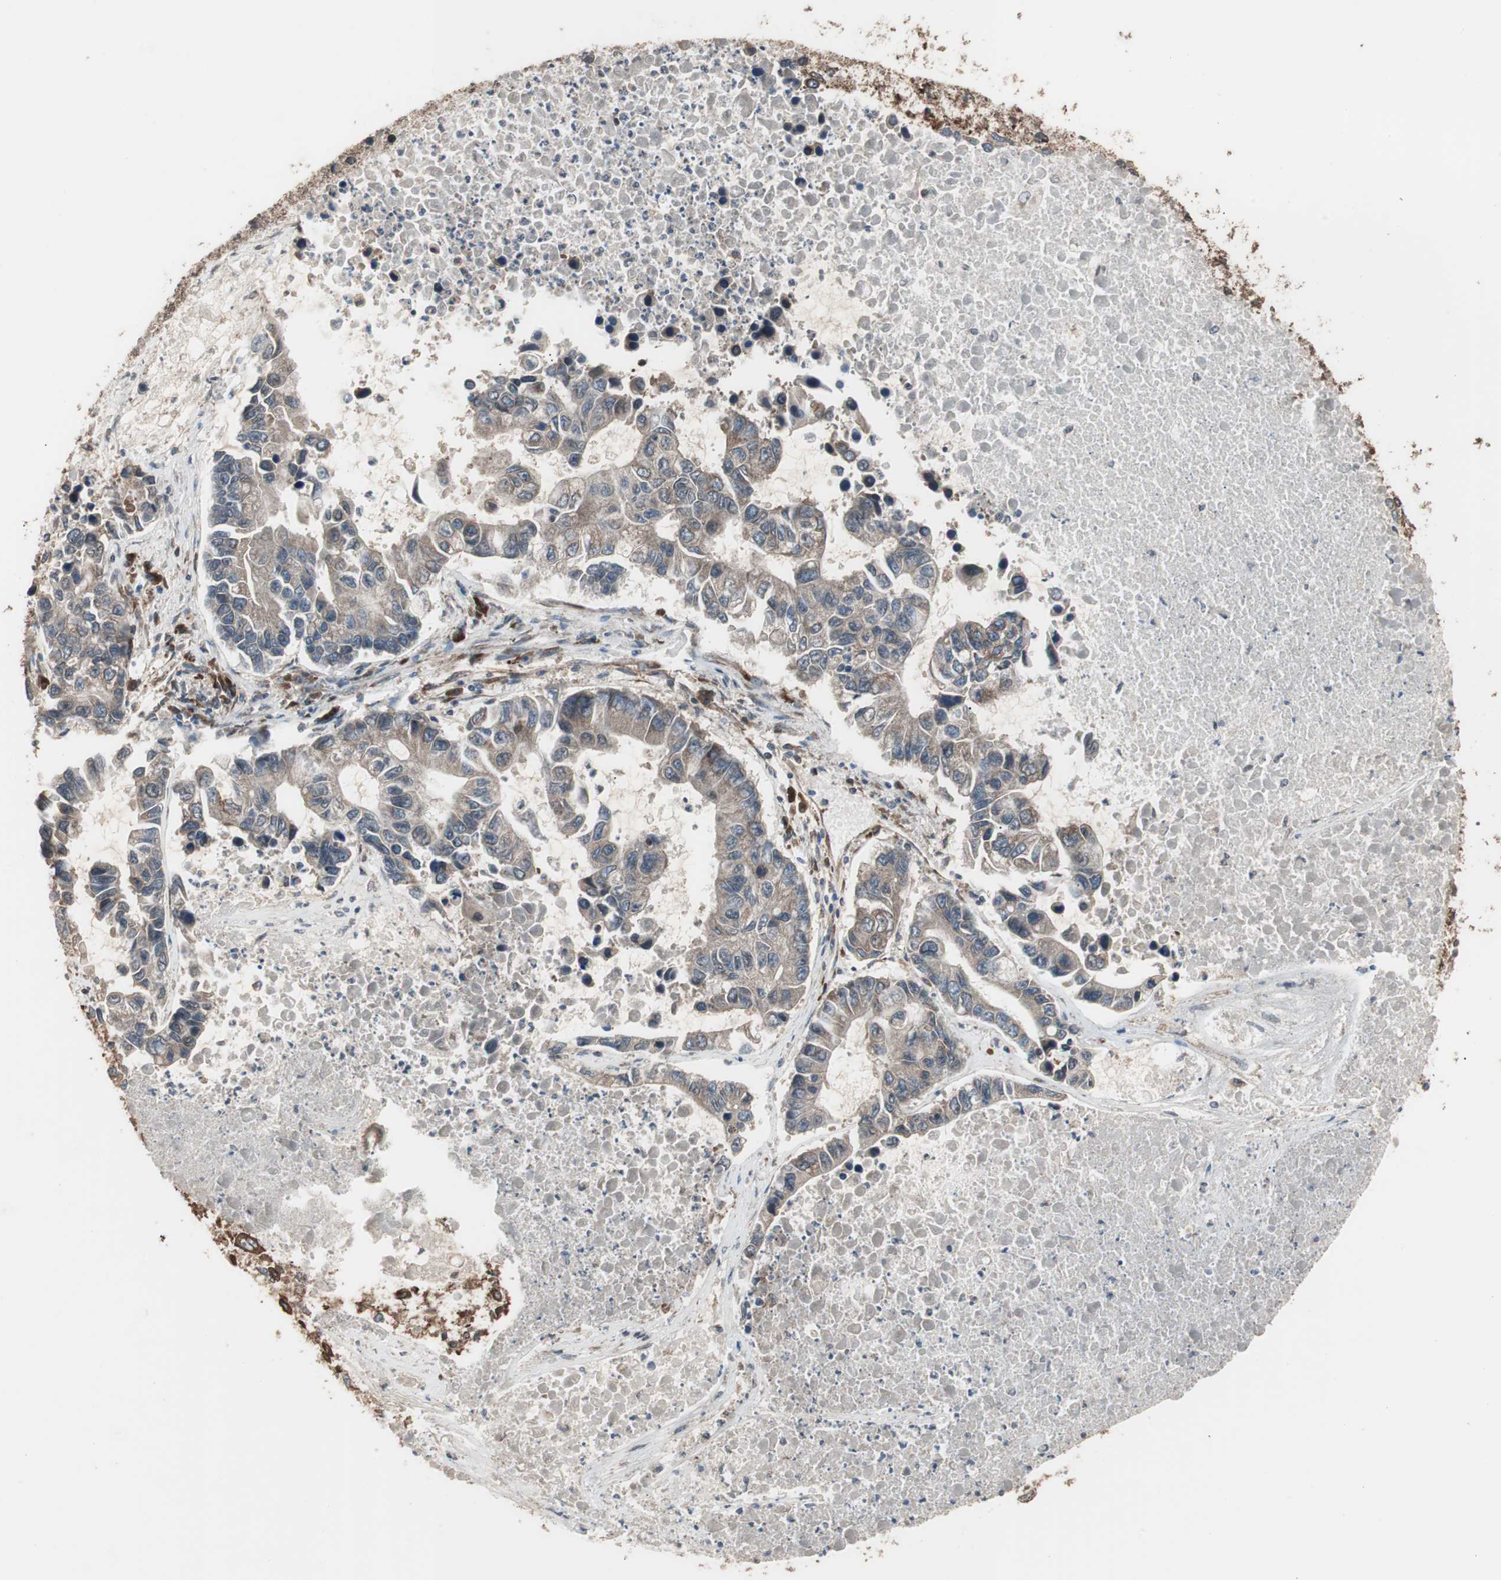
{"staining": {"intensity": "weak", "quantity": ">75%", "location": "cytoplasmic/membranous"}, "tissue": "lung cancer", "cell_type": "Tumor cells", "image_type": "cancer", "snomed": [{"axis": "morphology", "description": "Adenocarcinoma, NOS"}, {"axis": "topography", "description": "Lung"}], "caption": "Immunohistochemistry (IHC) photomicrograph of human lung adenocarcinoma stained for a protein (brown), which reveals low levels of weak cytoplasmic/membranous positivity in about >75% of tumor cells.", "gene": "LZTS1", "patient": {"sex": "female", "age": 51}}